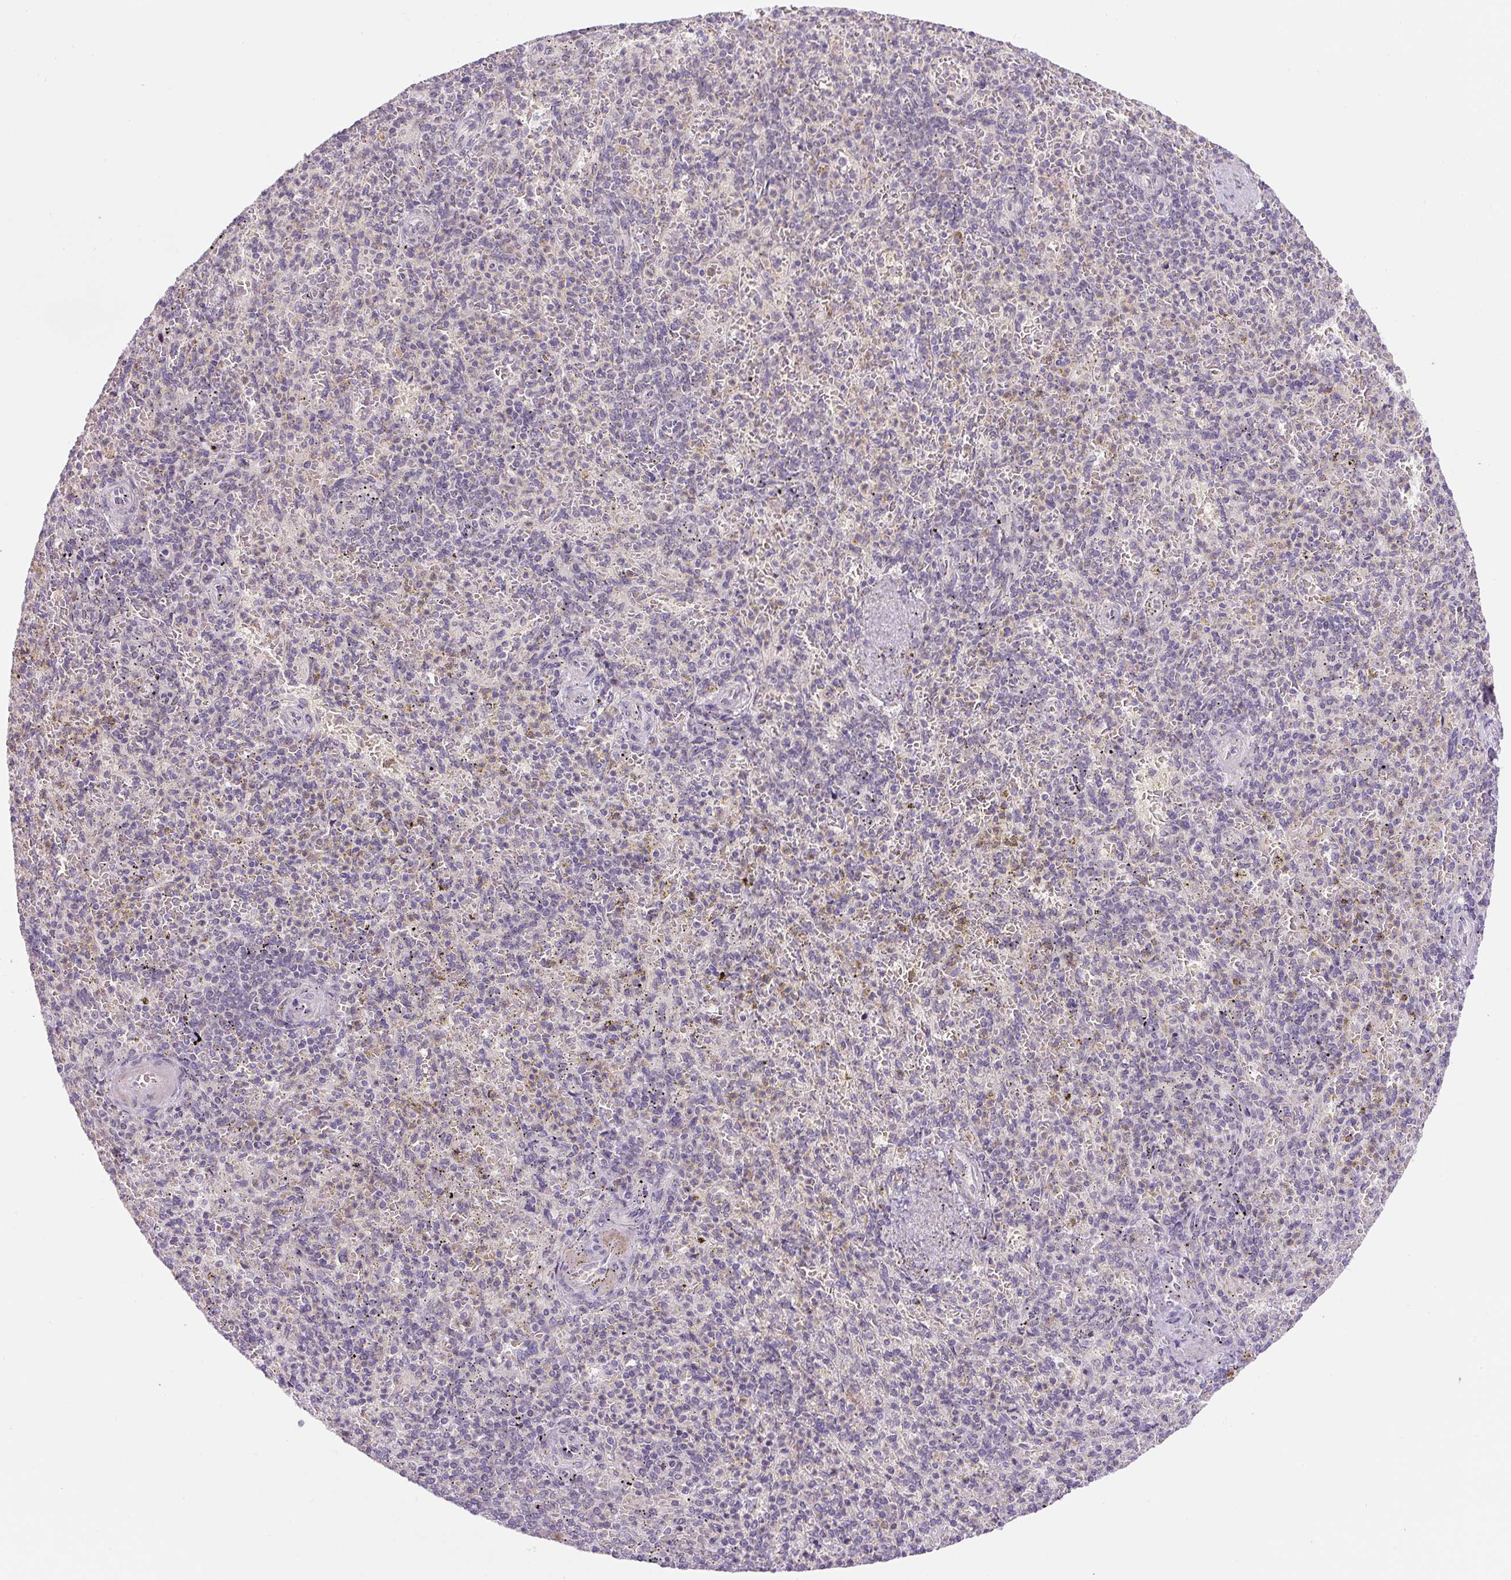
{"staining": {"intensity": "negative", "quantity": "none", "location": "none"}, "tissue": "spleen", "cell_type": "Cells in red pulp", "image_type": "normal", "snomed": [{"axis": "morphology", "description": "Normal tissue, NOS"}, {"axis": "topography", "description": "Spleen"}], "caption": "This is an immunohistochemistry (IHC) histopathology image of normal human spleen. There is no positivity in cells in red pulp.", "gene": "PCM1", "patient": {"sex": "female", "age": 74}}